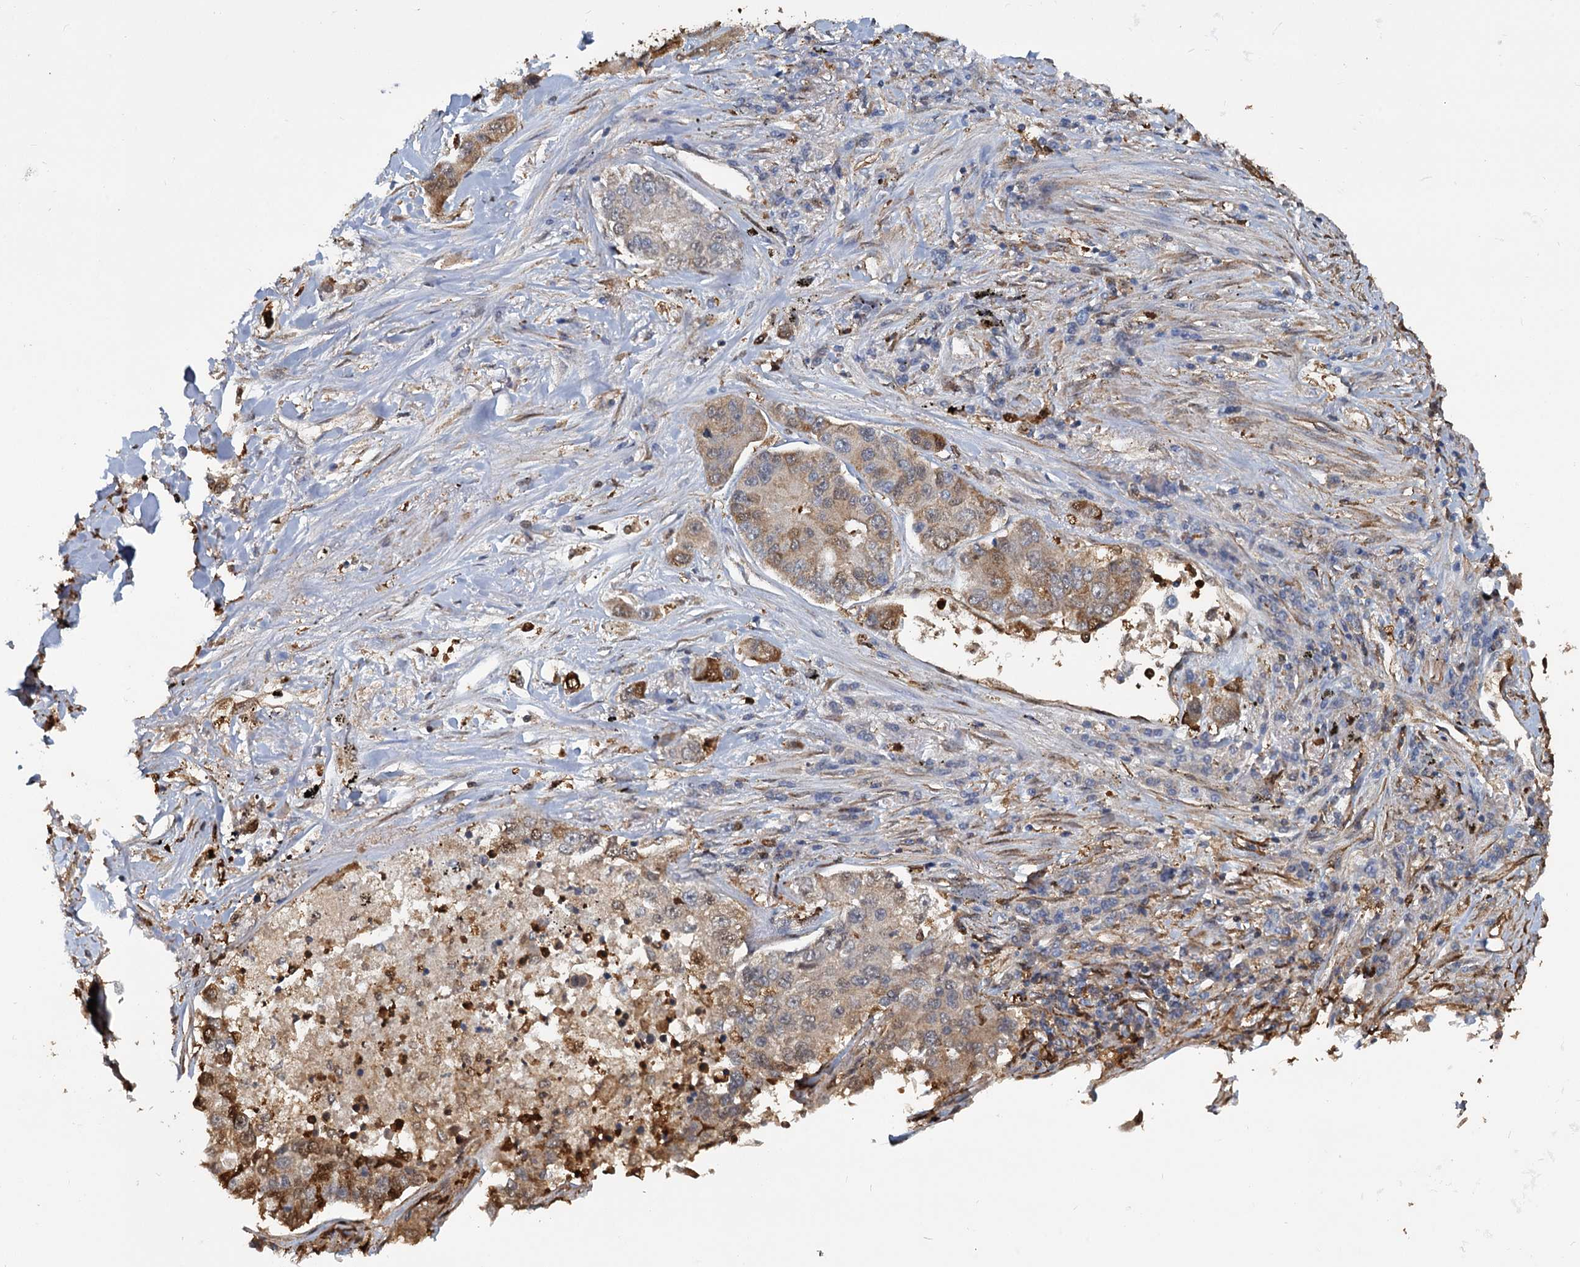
{"staining": {"intensity": "moderate", "quantity": "25%-75%", "location": "cytoplasmic/membranous,nuclear"}, "tissue": "lung cancer", "cell_type": "Tumor cells", "image_type": "cancer", "snomed": [{"axis": "morphology", "description": "Adenocarcinoma, NOS"}, {"axis": "topography", "description": "Lung"}], "caption": "Immunohistochemistry (DAB (3,3'-diaminobenzidine)) staining of human adenocarcinoma (lung) demonstrates moderate cytoplasmic/membranous and nuclear protein positivity in about 25%-75% of tumor cells. The protein of interest is shown in brown color, while the nuclei are stained blue.", "gene": "S100A6", "patient": {"sex": "male", "age": 49}}